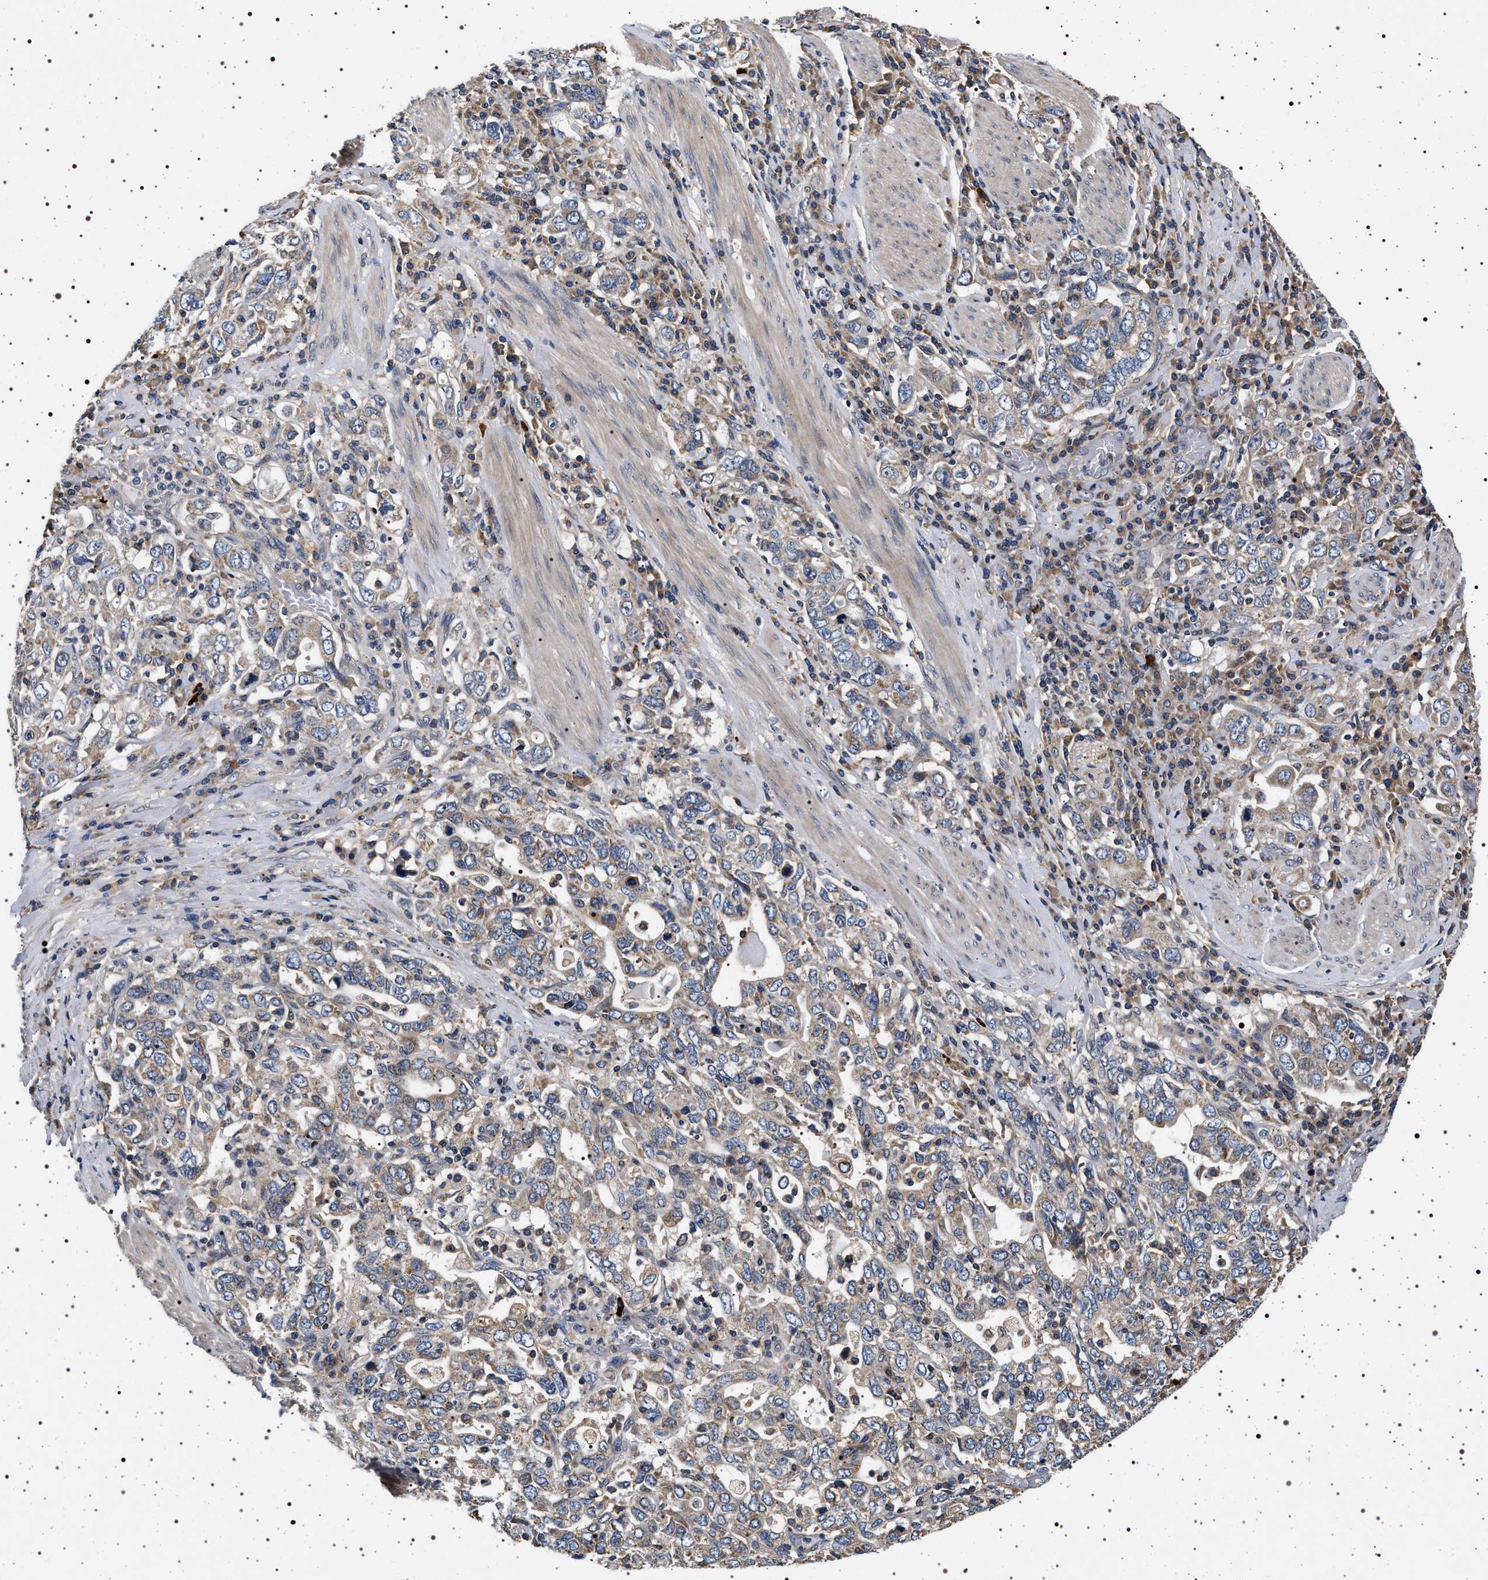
{"staining": {"intensity": "weak", "quantity": "25%-75%", "location": "cytoplasmic/membranous"}, "tissue": "stomach cancer", "cell_type": "Tumor cells", "image_type": "cancer", "snomed": [{"axis": "morphology", "description": "Adenocarcinoma, NOS"}, {"axis": "topography", "description": "Stomach, upper"}], "caption": "This image demonstrates immunohistochemistry staining of stomach adenocarcinoma, with low weak cytoplasmic/membranous staining in about 25%-75% of tumor cells.", "gene": "DCBLD2", "patient": {"sex": "male", "age": 62}}